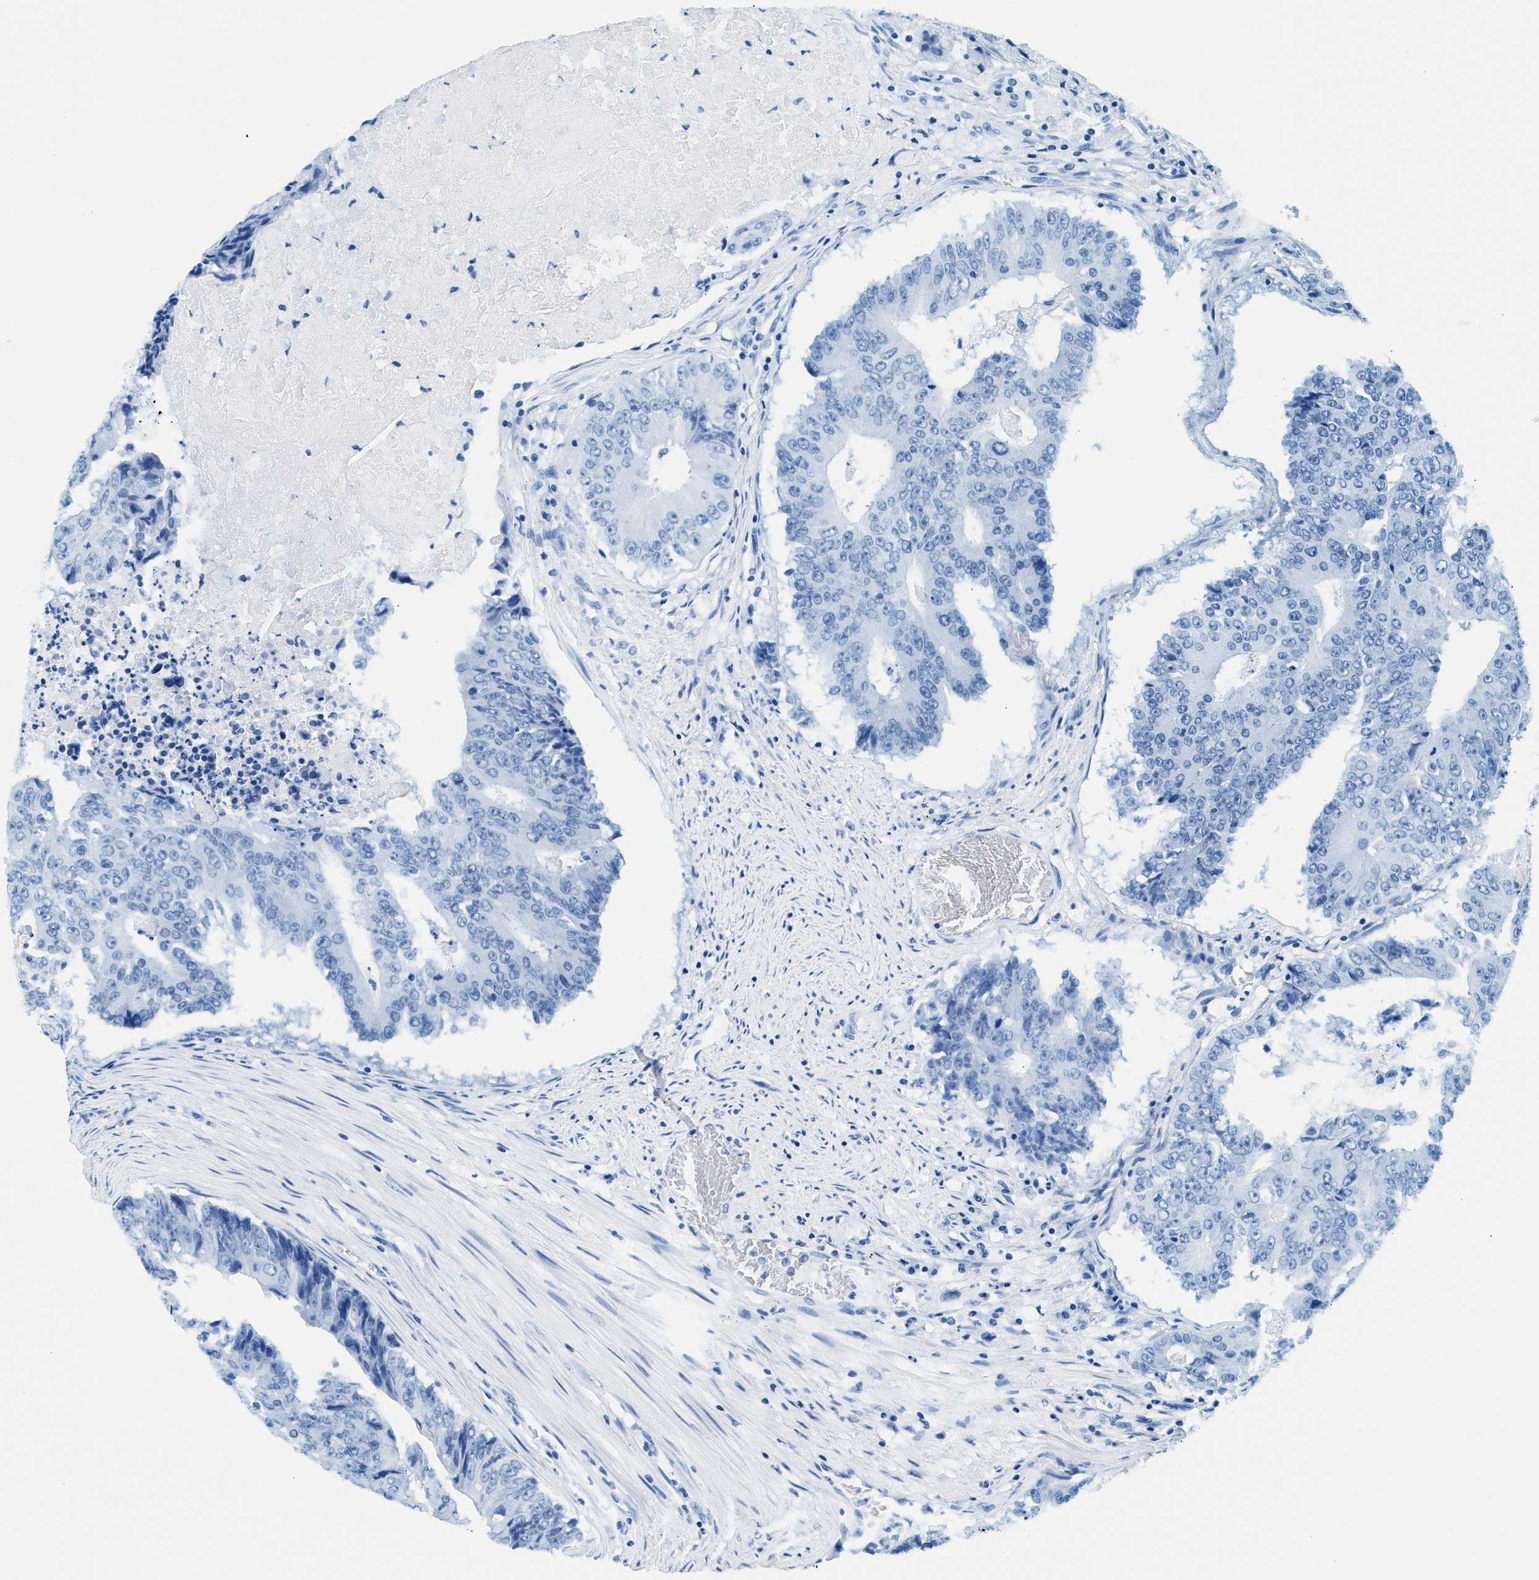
{"staining": {"intensity": "negative", "quantity": "none", "location": "none"}, "tissue": "colorectal cancer", "cell_type": "Tumor cells", "image_type": "cancer", "snomed": [{"axis": "morphology", "description": "Adenocarcinoma, NOS"}, {"axis": "topography", "description": "Colon"}], "caption": "Adenocarcinoma (colorectal) was stained to show a protein in brown. There is no significant expression in tumor cells.", "gene": "VPS53", "patient": {"sex": "male", "age": 87}}